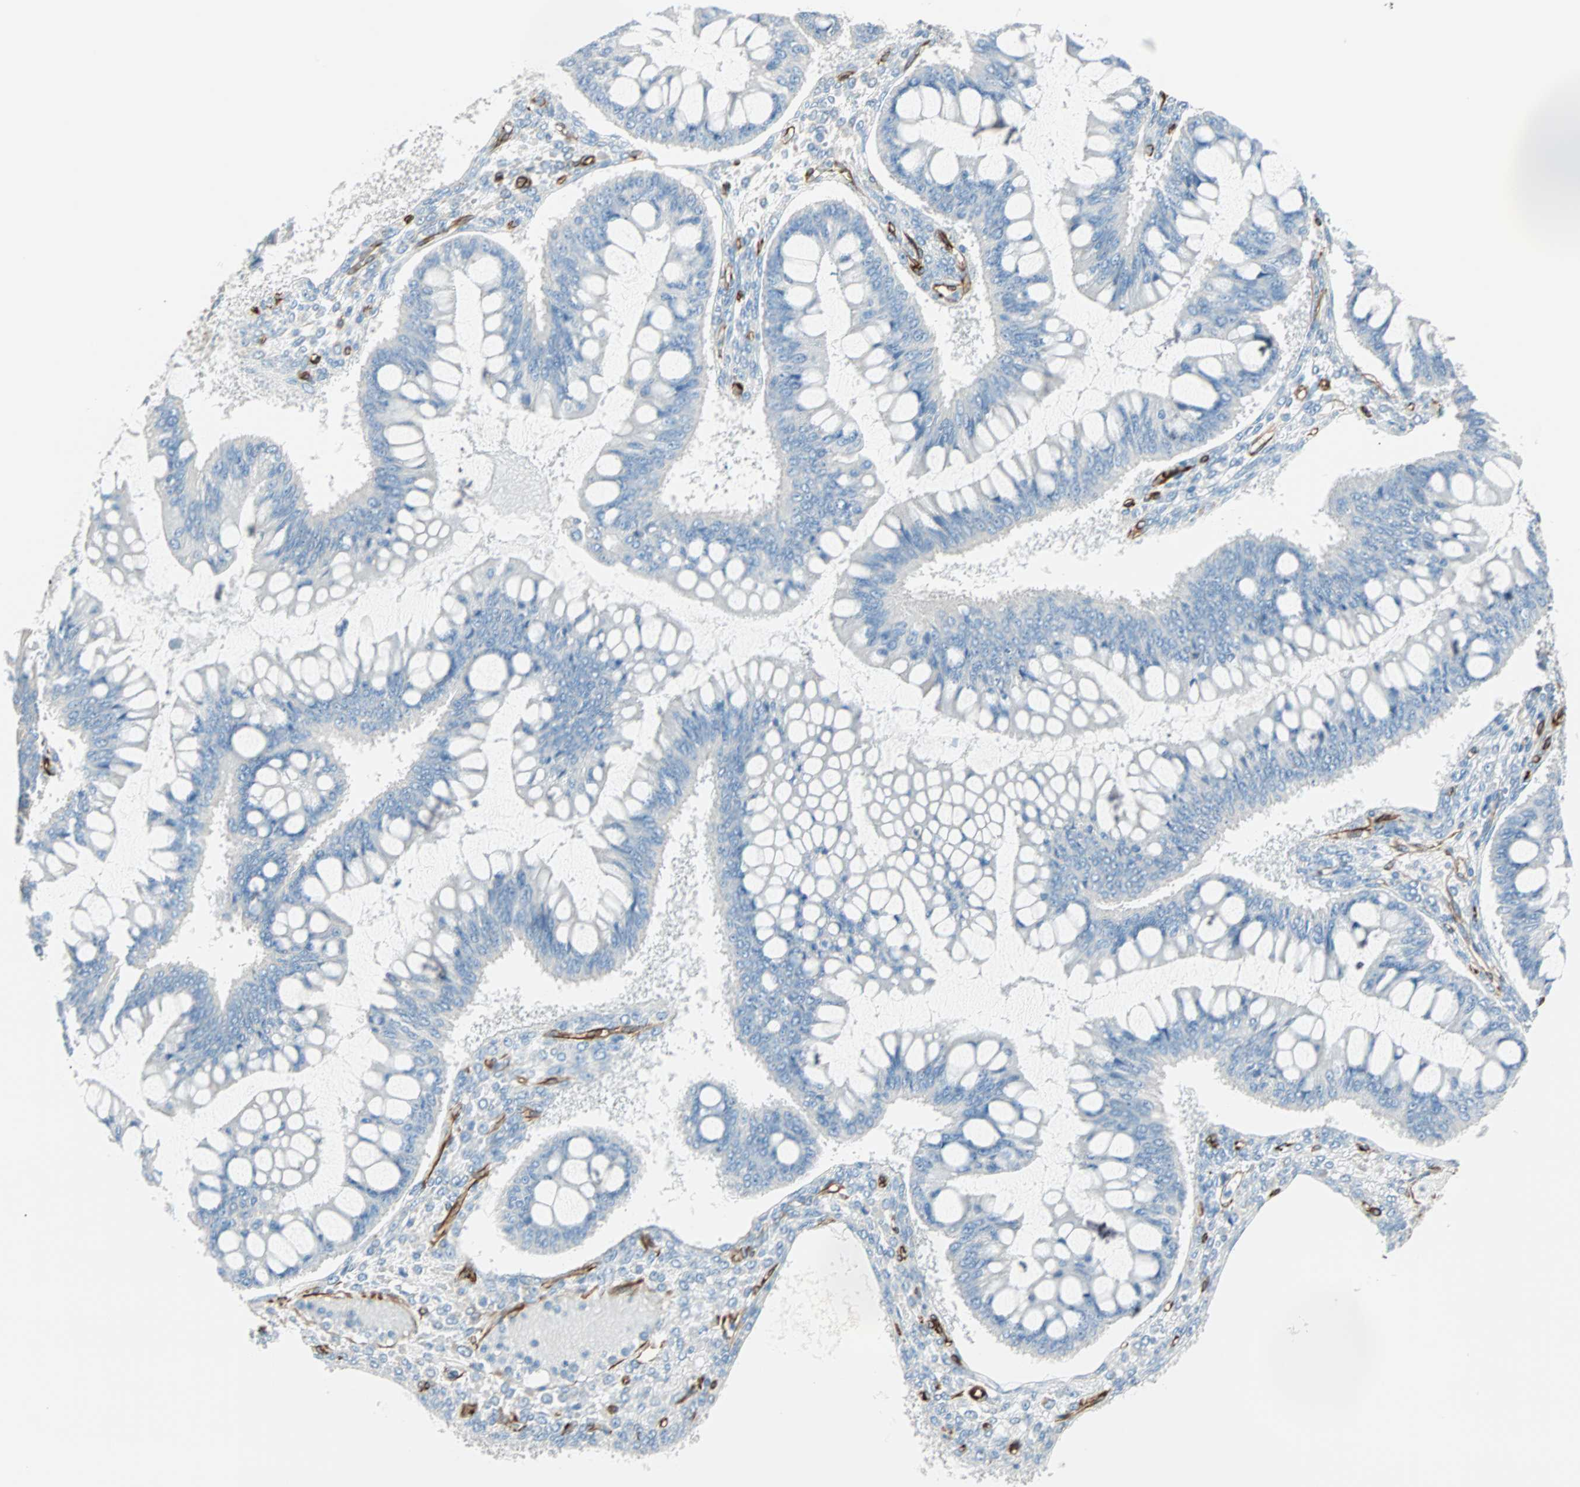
{"staining": {"intensity": "negative", "quantity": "none", "location": "none"}, "tissue": "ovarian cancer", "cell_type": "Tumor cells", "image_type": "cancer", "snomed": [{"axis": "morphology", "description": "Cystadenocarcinoma, mucinous, NOS"}, {"axis": "topography", "description": "Ovary"}], "caption": "DAB immunohistochemical staining of mucinous cystadenocarcinoma (ovarian) demonstrates no significant staining in tumor cells. Nuclei are stained in blue.", "gene": "NES", "patient": {"sex": "female", "age": 73}}